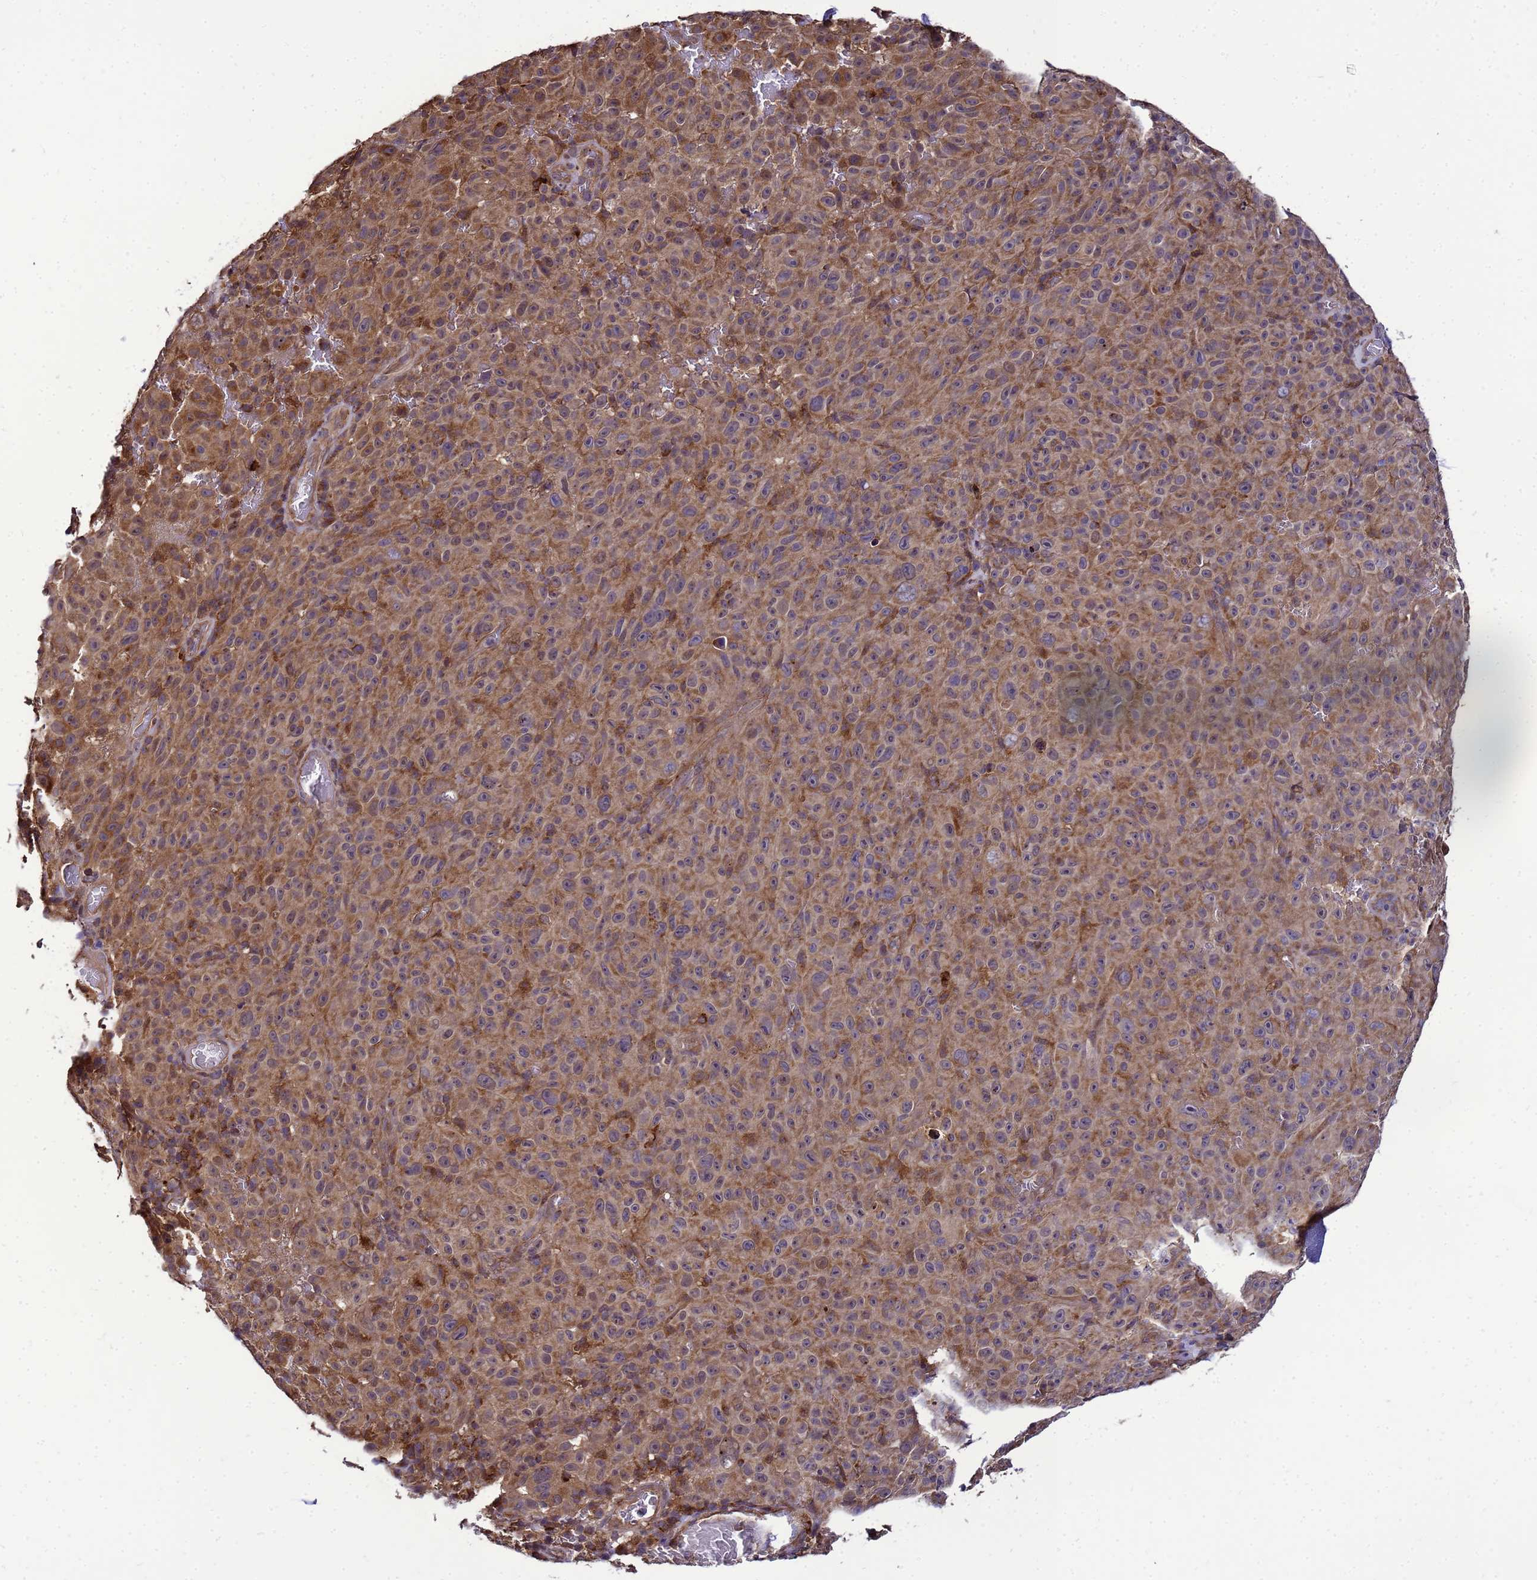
{"staining": {"intensity": "moderate", "quantity": ">75%", "location": "cytoplasmic/membranous"}, "tissue": "melanoma", "cell_type": "Tumor cells", "image_type": "cancer", "snomed": [{"axis": "morphology", "description": "Malignant melanoma, NOS"}, {"axis": "topography", "description": "Skin"}], "caption": "Human malignant melanoma stained for a protein (brown) shows moderate cytoplasmic/membranous positive staining in approximately >75% of tumor cells.", "gene": "TRABD", "patient": {"sex": "female", "age": 82}}